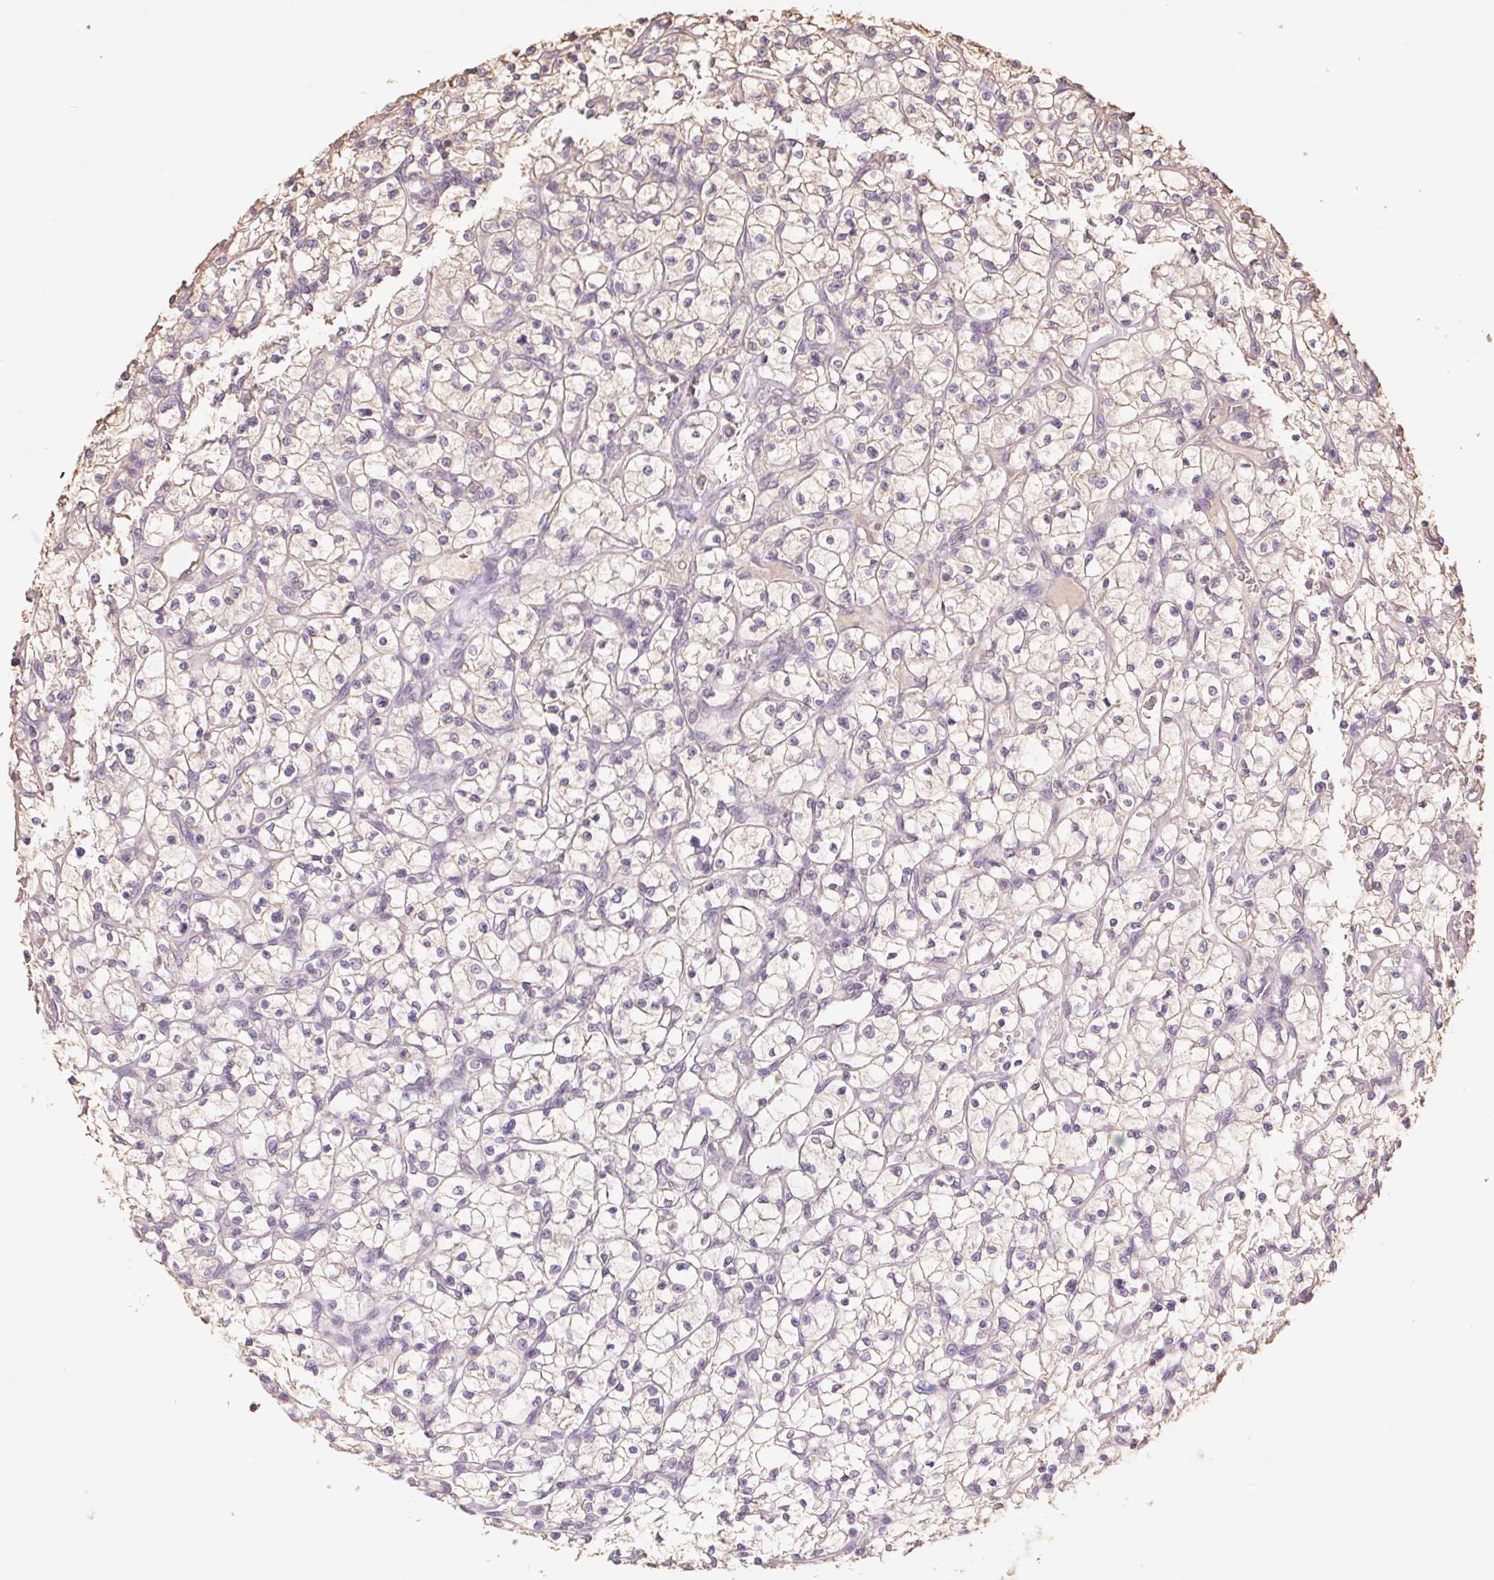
{"staining": {"intensity": "weak", "quantity": "<25%", "location": "cytoplasmic/membranous"}, "tissue": "renal cancer", "cell_type": "Tumor cells", "image_type": "cancer", "snomed": [{"axis": "morphology", "description": "Adenocarcinoma, NOS"}, {"axis": "topography", "description": "Kidney"}], "caption": "DAB immunohistochemical staining of renal adenocarcinoma demonstrates no significant positivity in tumor cells.", "gene": "GRM2", "patient": {"sex": "female", "age": 64}}